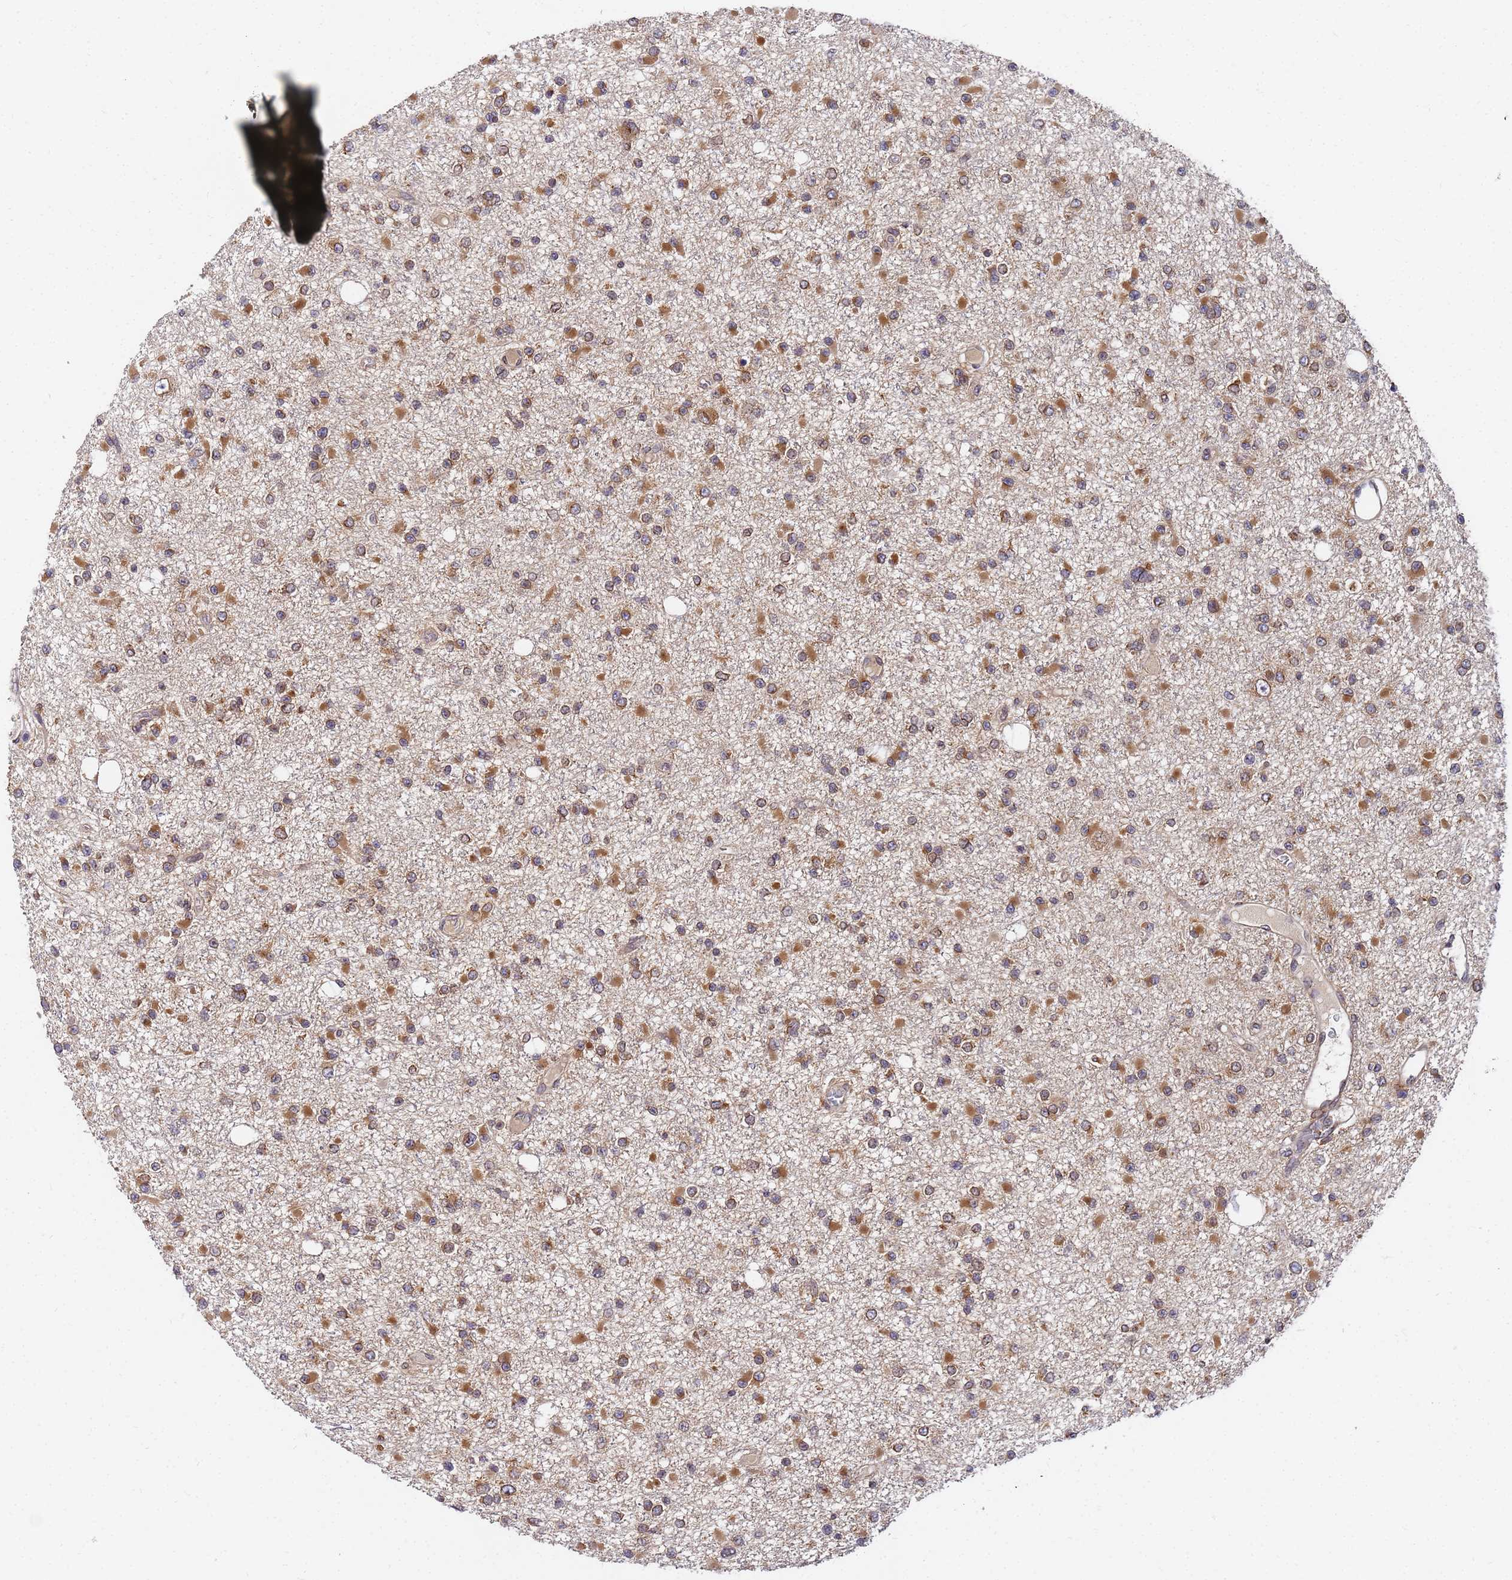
{"staining": {"intensity": "moderate", "quantity": ">75%", "location": "cytoplasmic/membranous"}, "tissue": "glioma", "cell_type": "Tumor cells", "image_type": "cancer", "snomed": [{"axis": "morphology", "description": "Glioma, malignant, Low grade"}, {"axis": "topography", "description": "Brain"}], "caption": "Human glioma stained with a protein marker demonstrates moderate staining in tumor cells.", "gene": "UNC93B1", "patient": {"sex": "female", "age": 22}}